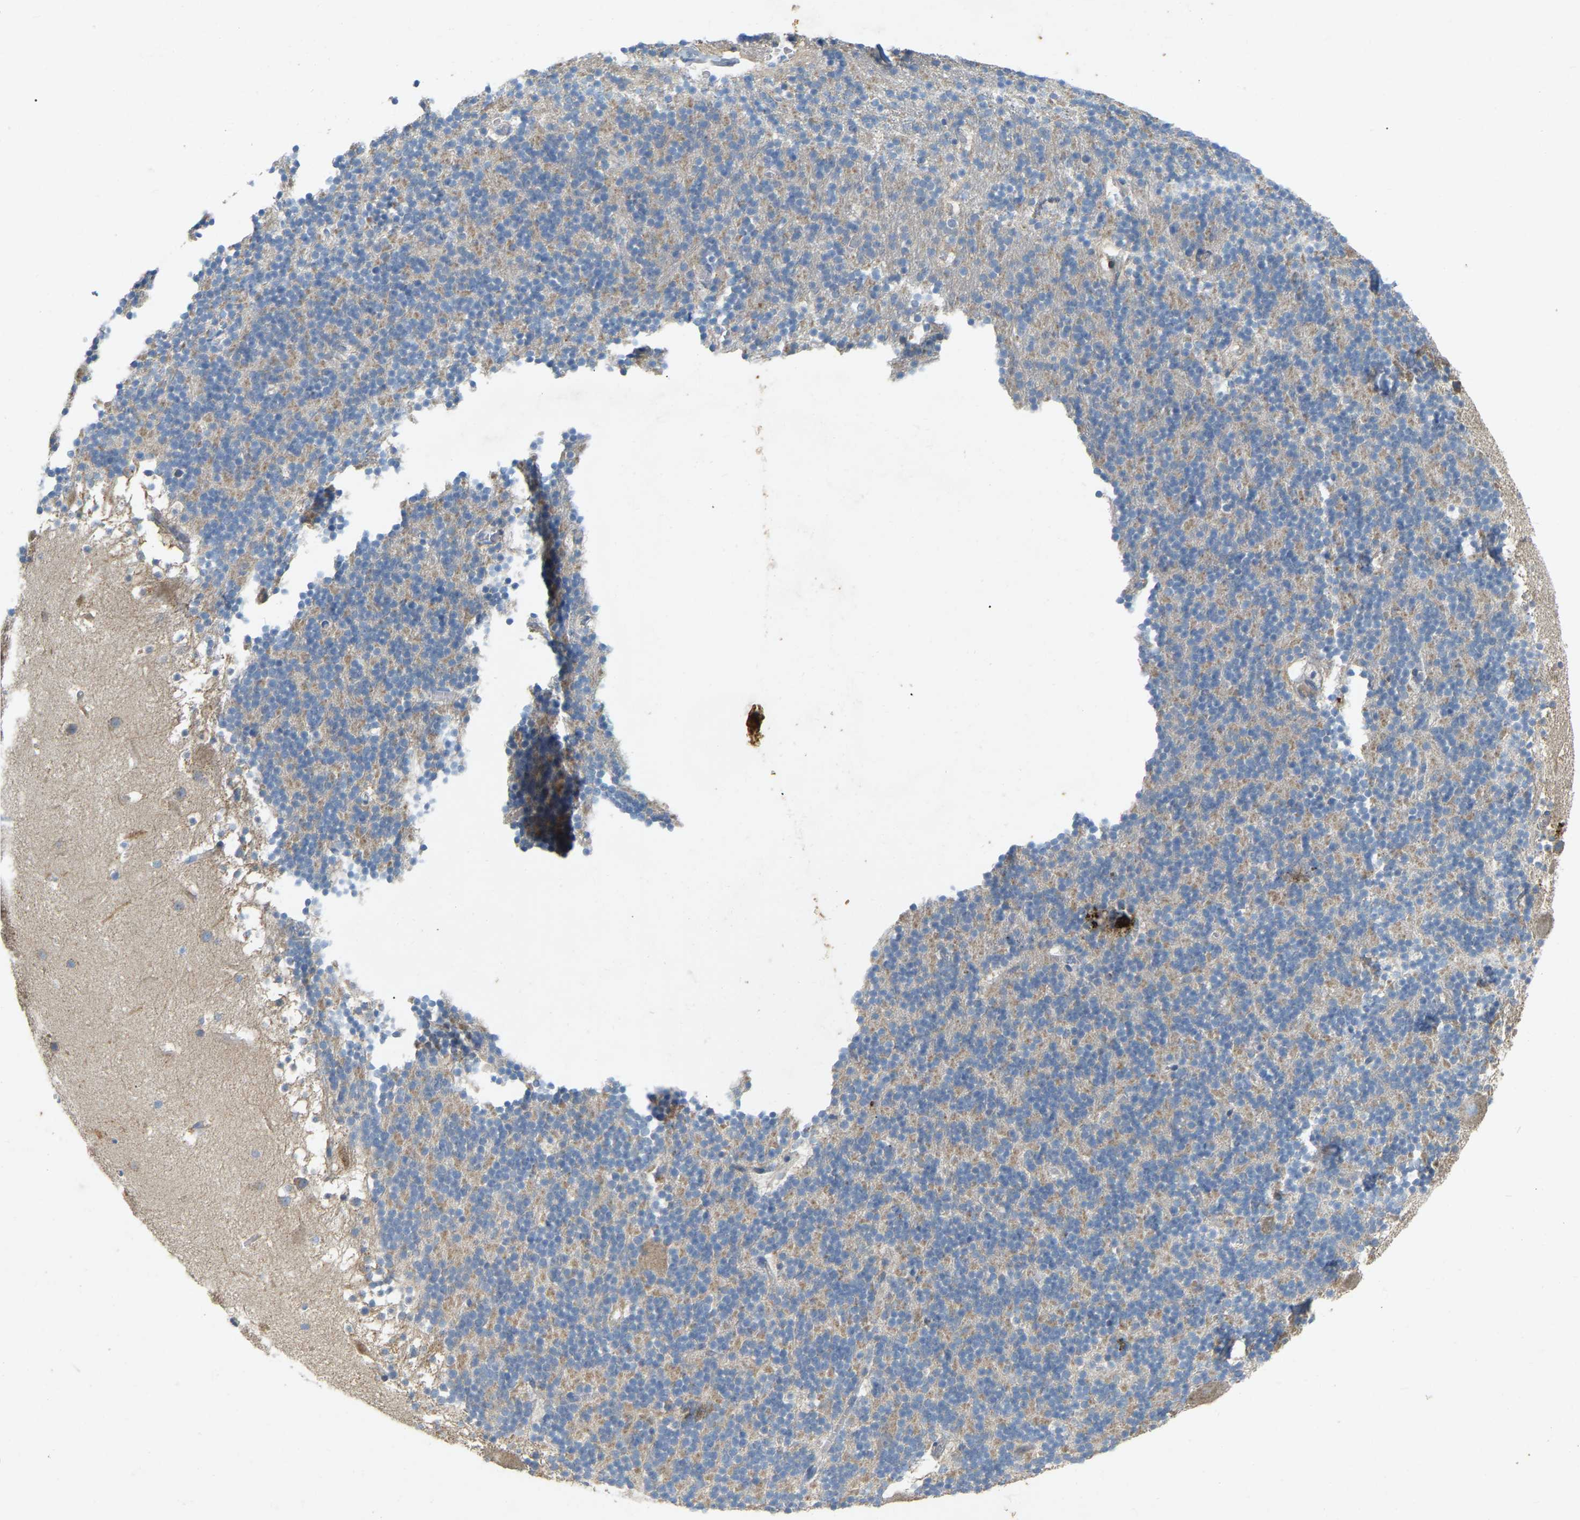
{"staining": {"intensity": "moderate", "quantity": "25%-75%", "location": "cytoplasmic/membranous"}, "tissue": "cerebellum", "cell_type": "Cells in granular layer", "image_type": "normal", "snomed": [{"axis": "morphology", "description": "Normal tissue, NOS"}, {"axis": "topography", "description": "Cerebellum"}], "caption": "Immunohistochemistry (IHC) of unremarkable human cerebellum demonstrates medium levels of moderate cytoplasmic/membranous staining in approximately 25%-75% of cells in granular layer.", "gene": "ENSG00000283765", "patient": {"sex": "male", "age": 45}}